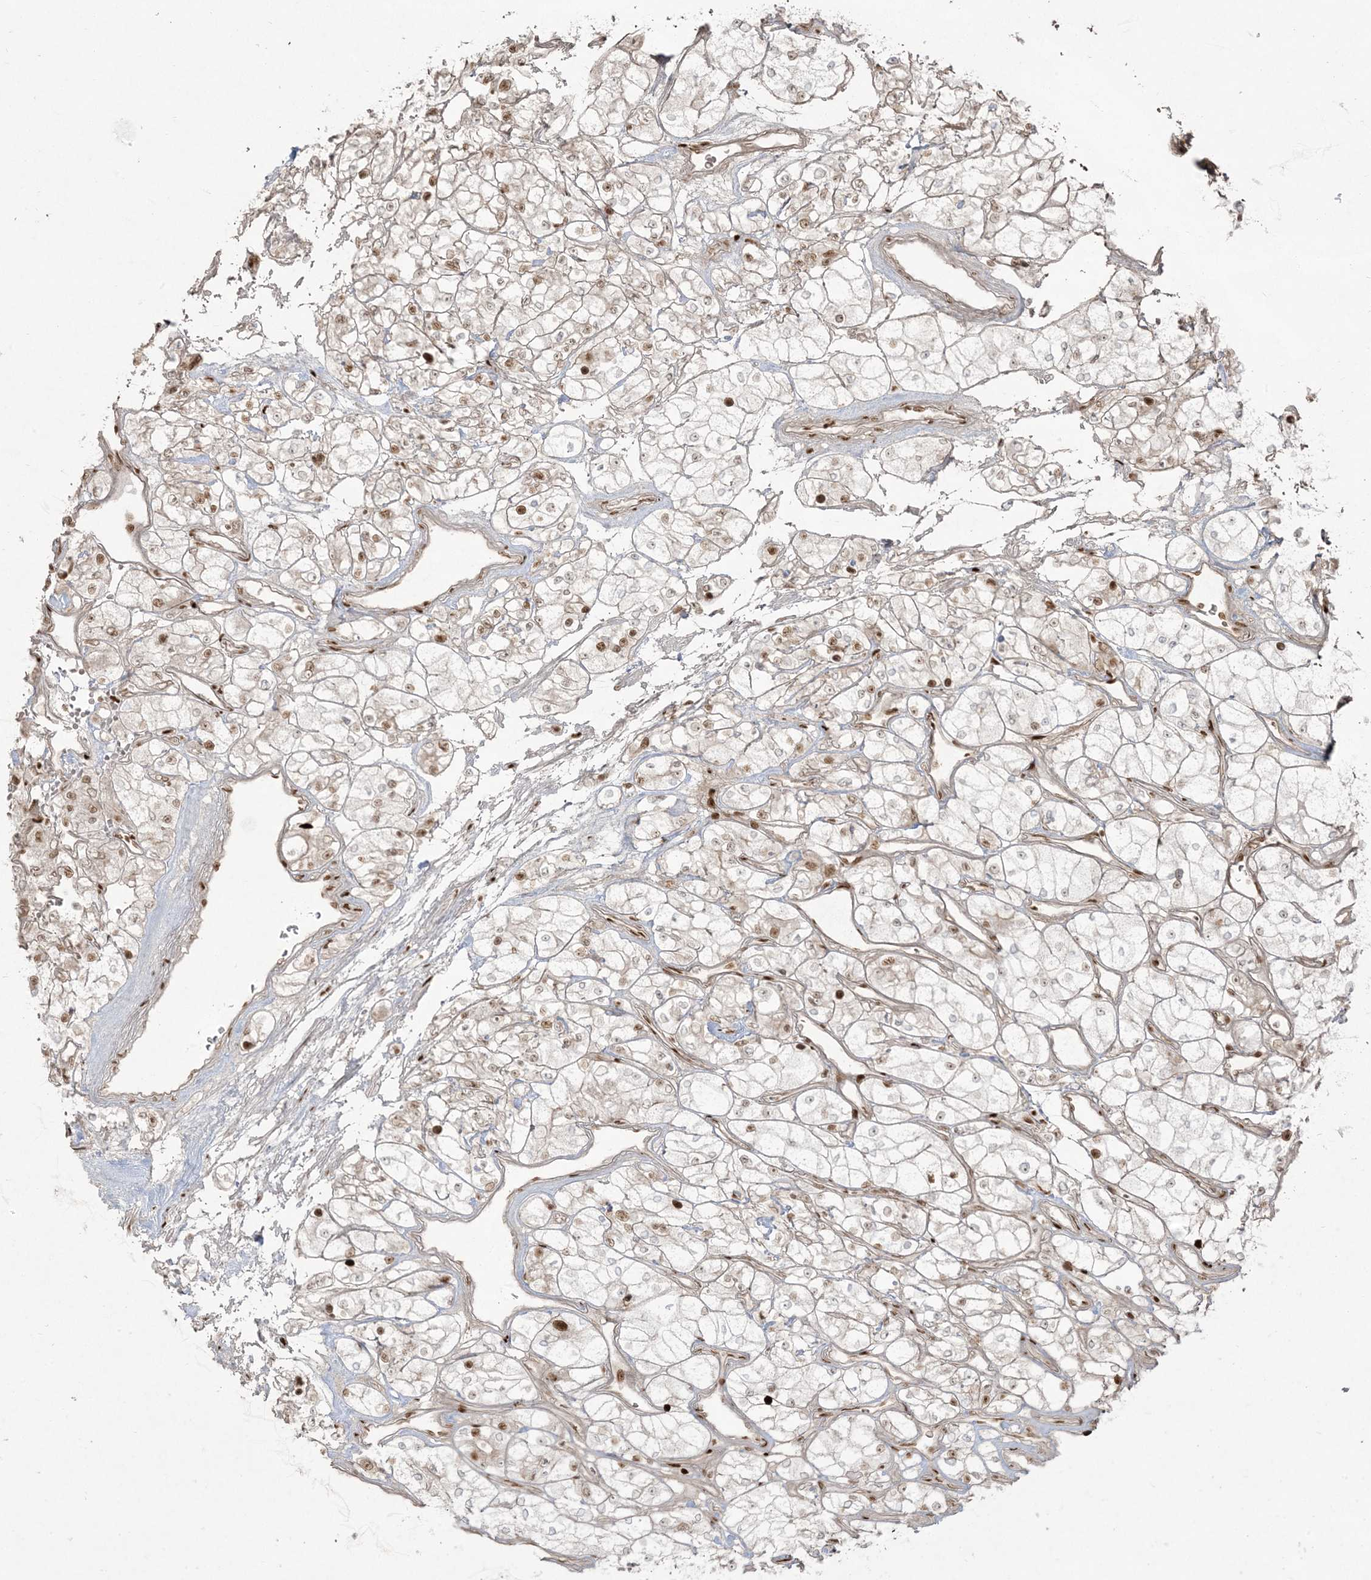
{"staining": {"intensity": "moderate", "quantity": "25%-75%", "location": "nuclear"}, "tissue": "renal cancer", "cell_type": "Tumor cells", "image_type": "cancer", "snomed": [{"axis": "morphology", "description": "Adenocarcinoma, NOS"}, {"axis": "topography", "description": "Kidney"}], "caption": "Protein staining displays moderate nuclear positivity in about 25%-75% of tumor cells in renal cancer.", "gene": "RBM10", "patient": {"sex": "female", "age": 57}}